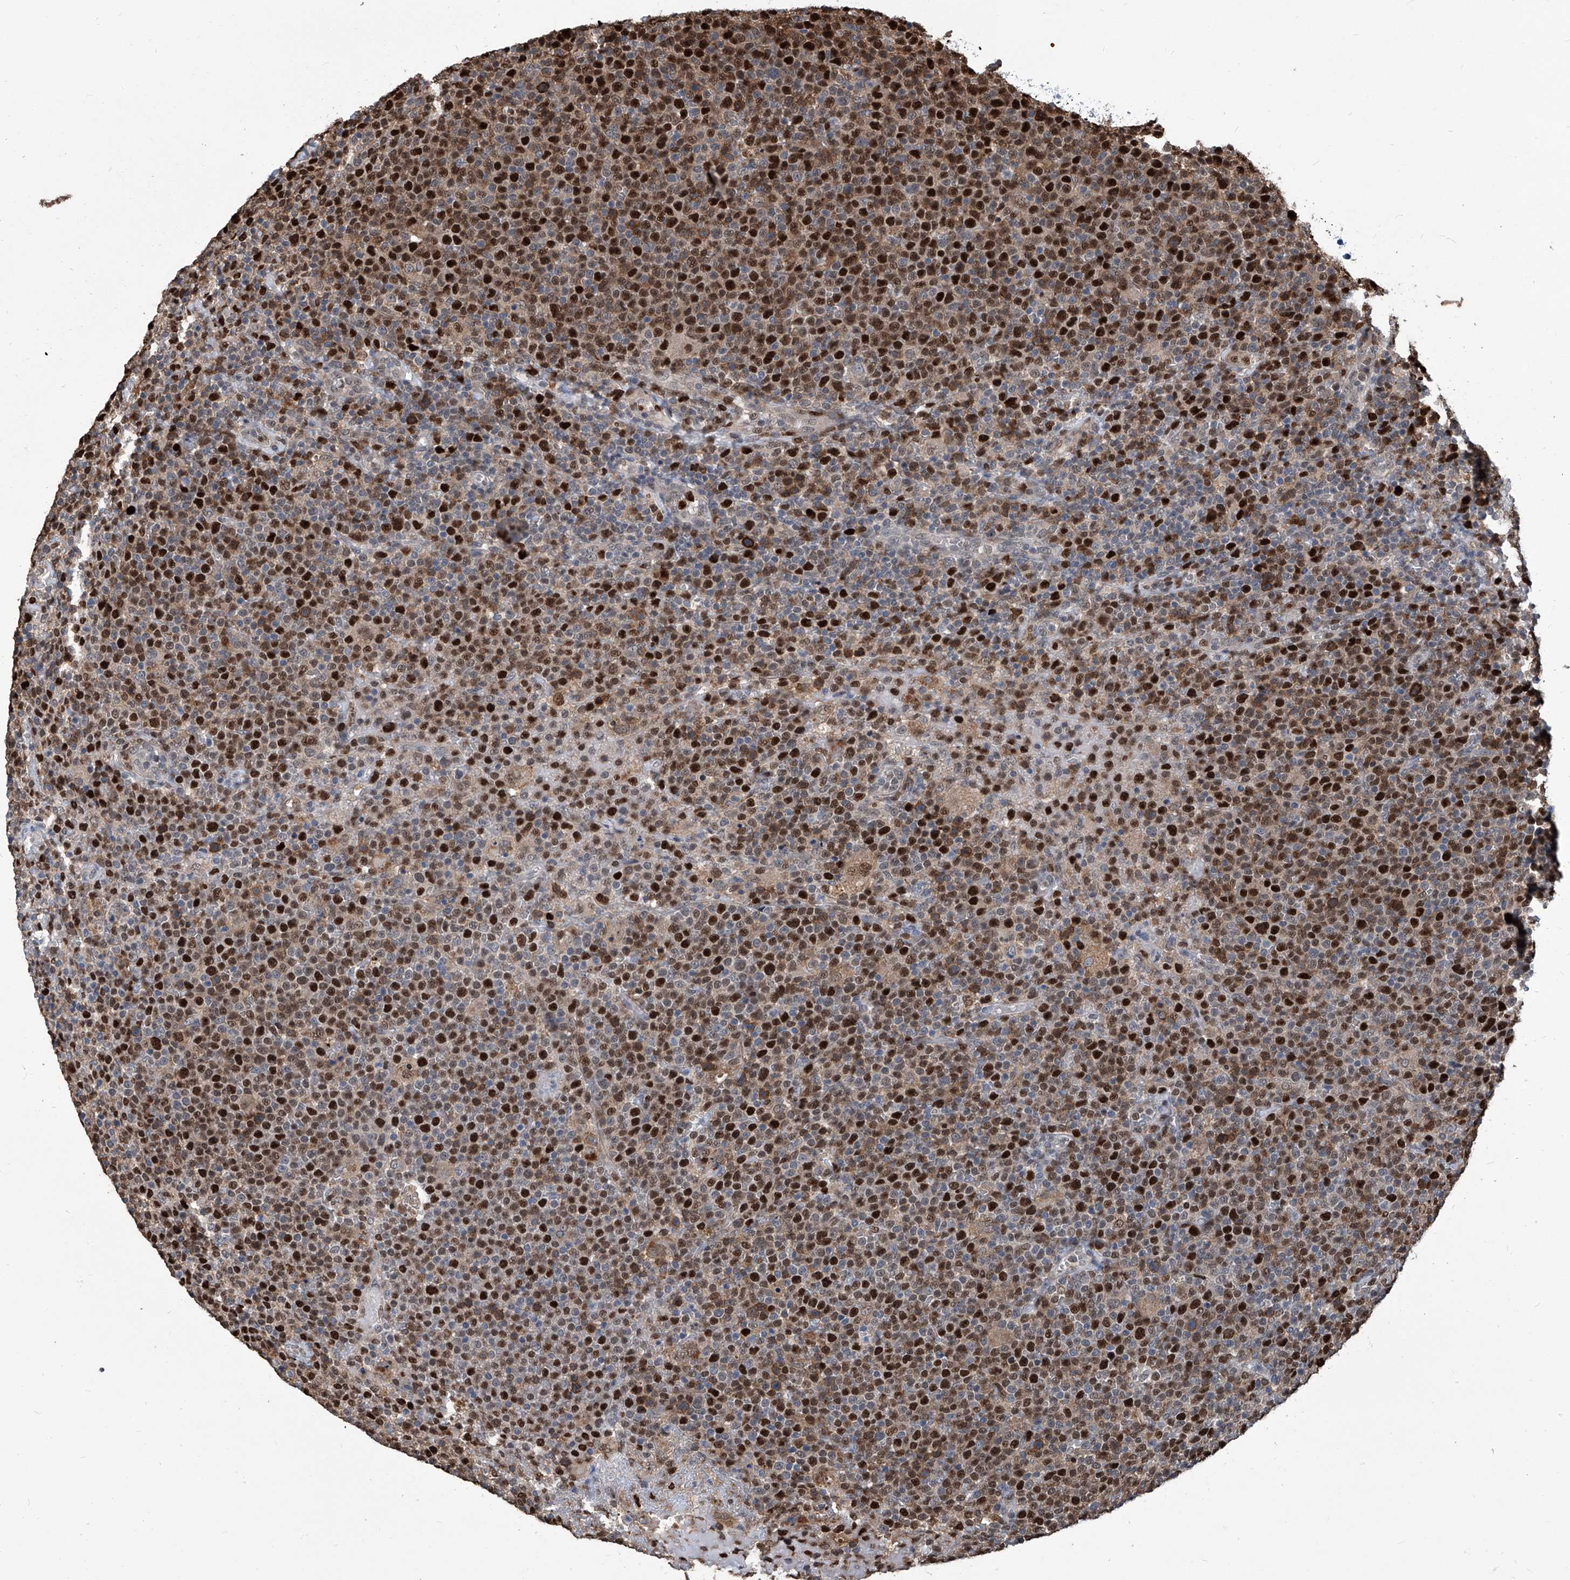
{"staining": {"intensity": "strong", "quantity": ">75%", "location": "nuclear"}, "tissue": "lymphoma", "cell_type": "Tumor cells", "image_type": "cancer", "snomed": [{"axis": "morphology", "description": "Malignant lymphoma, non-Hodgkin's type, High grade"}, {"axis": "topography", "description": "Lymph node"}], "caption": "Lymphoma stained with a protein marker shows strong staining in tumor cells.", "gene": "PCNA", "patient": {"sex": "male", "age": 61}}